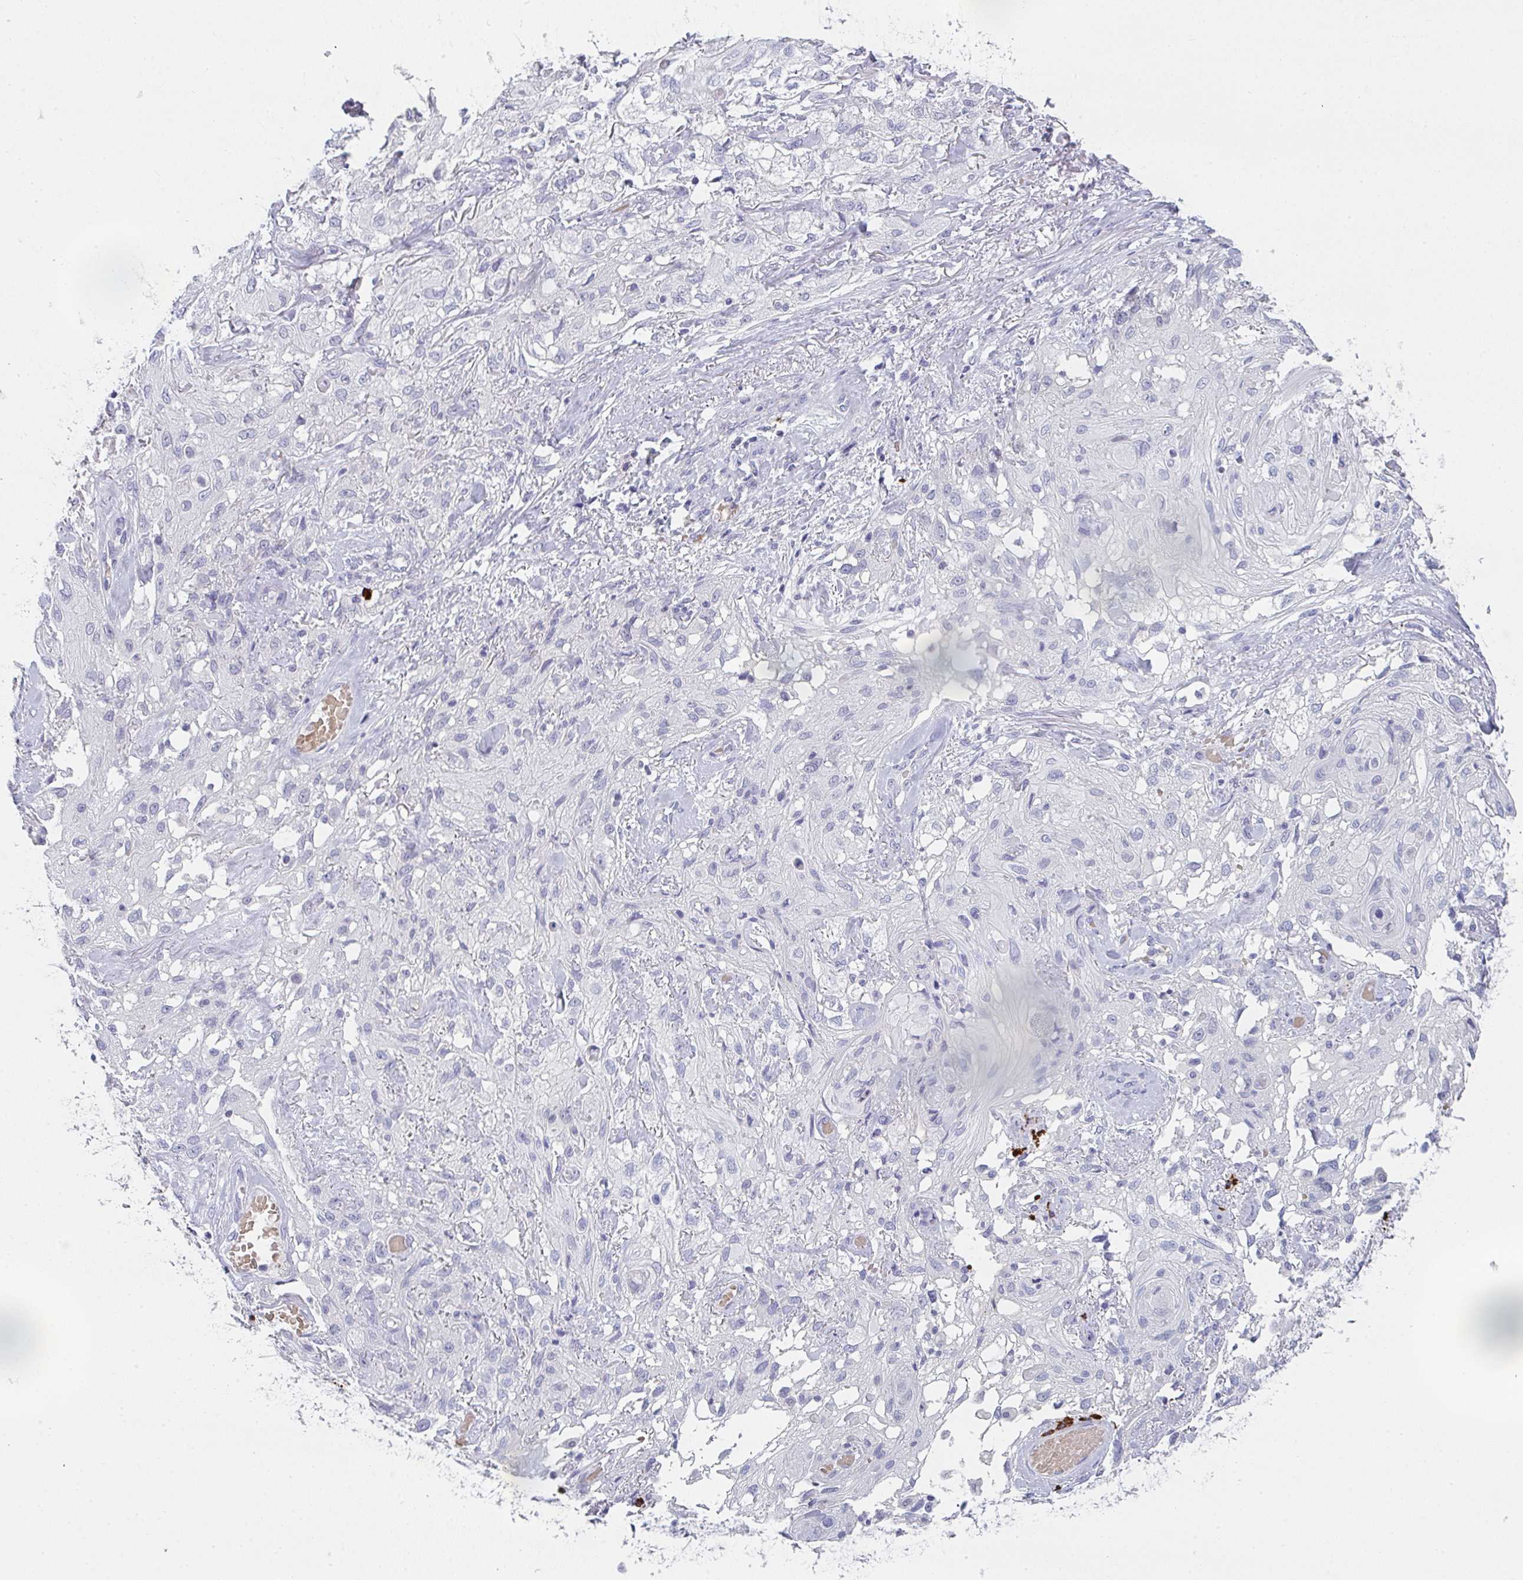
{"staining": {"intensity": "negative", "quantity": "none", "location": "none"}, "tissue": "skin cancer", "cell_type": "Tumor cells", "image_type": "cancer", "snomed": [{"axis": "morphology", "description": "Squamous cell carcinoma, NOS"}, {"axis": "topography", "description": "Skin"}, {"axis": "topography", "description": "Vulva"}], "caption": "Skin cancer was stained to show a protein in brown. There is no significant expression in tumor cells.", "gene": "CACNA1S", "patient": {"sex": "female", "age": 86}}